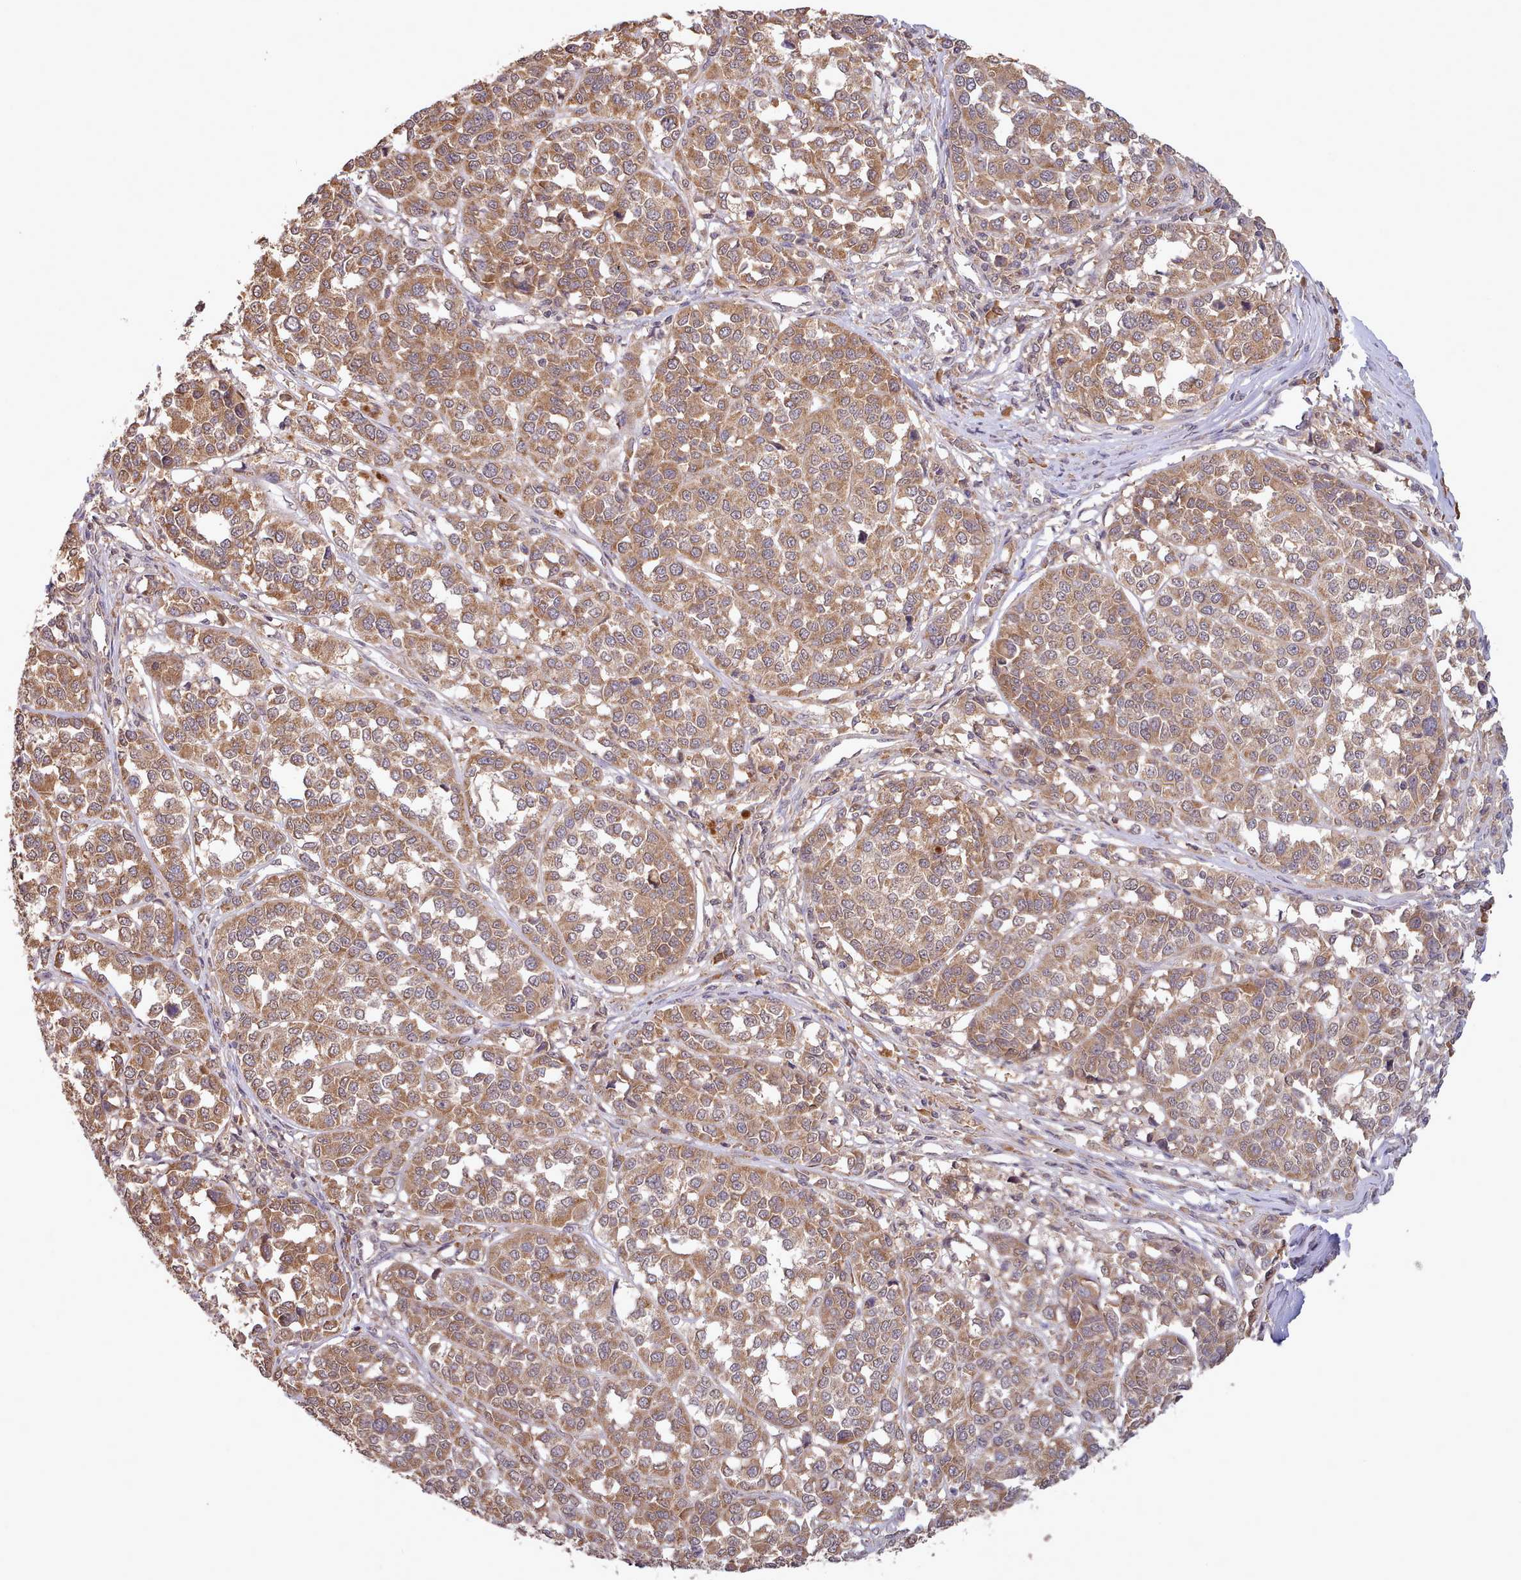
{"staining": {"intensity": "moderate", "quantity": ">75%", "location": "cytoplasmic/membranous"}, "tissue": "melanoma", "cell_type": "Tumor cells", "image_type": "cancer", "snomed": [{"axis": "morphology", "description": "Malignant melanoma, Metastatic site"}, {"axis": "topography", "description": "Lymph node"}], "caption": "Immunohistochemistry (DAB (3,3'-diaminobenzidine)) staining of melanoma displays moderate cytoplasmic/membranous protein expression in approximately >75% of tumor cells.", "gene": "PIP4P1", "patient": {"sex": "male", "age": 44}}